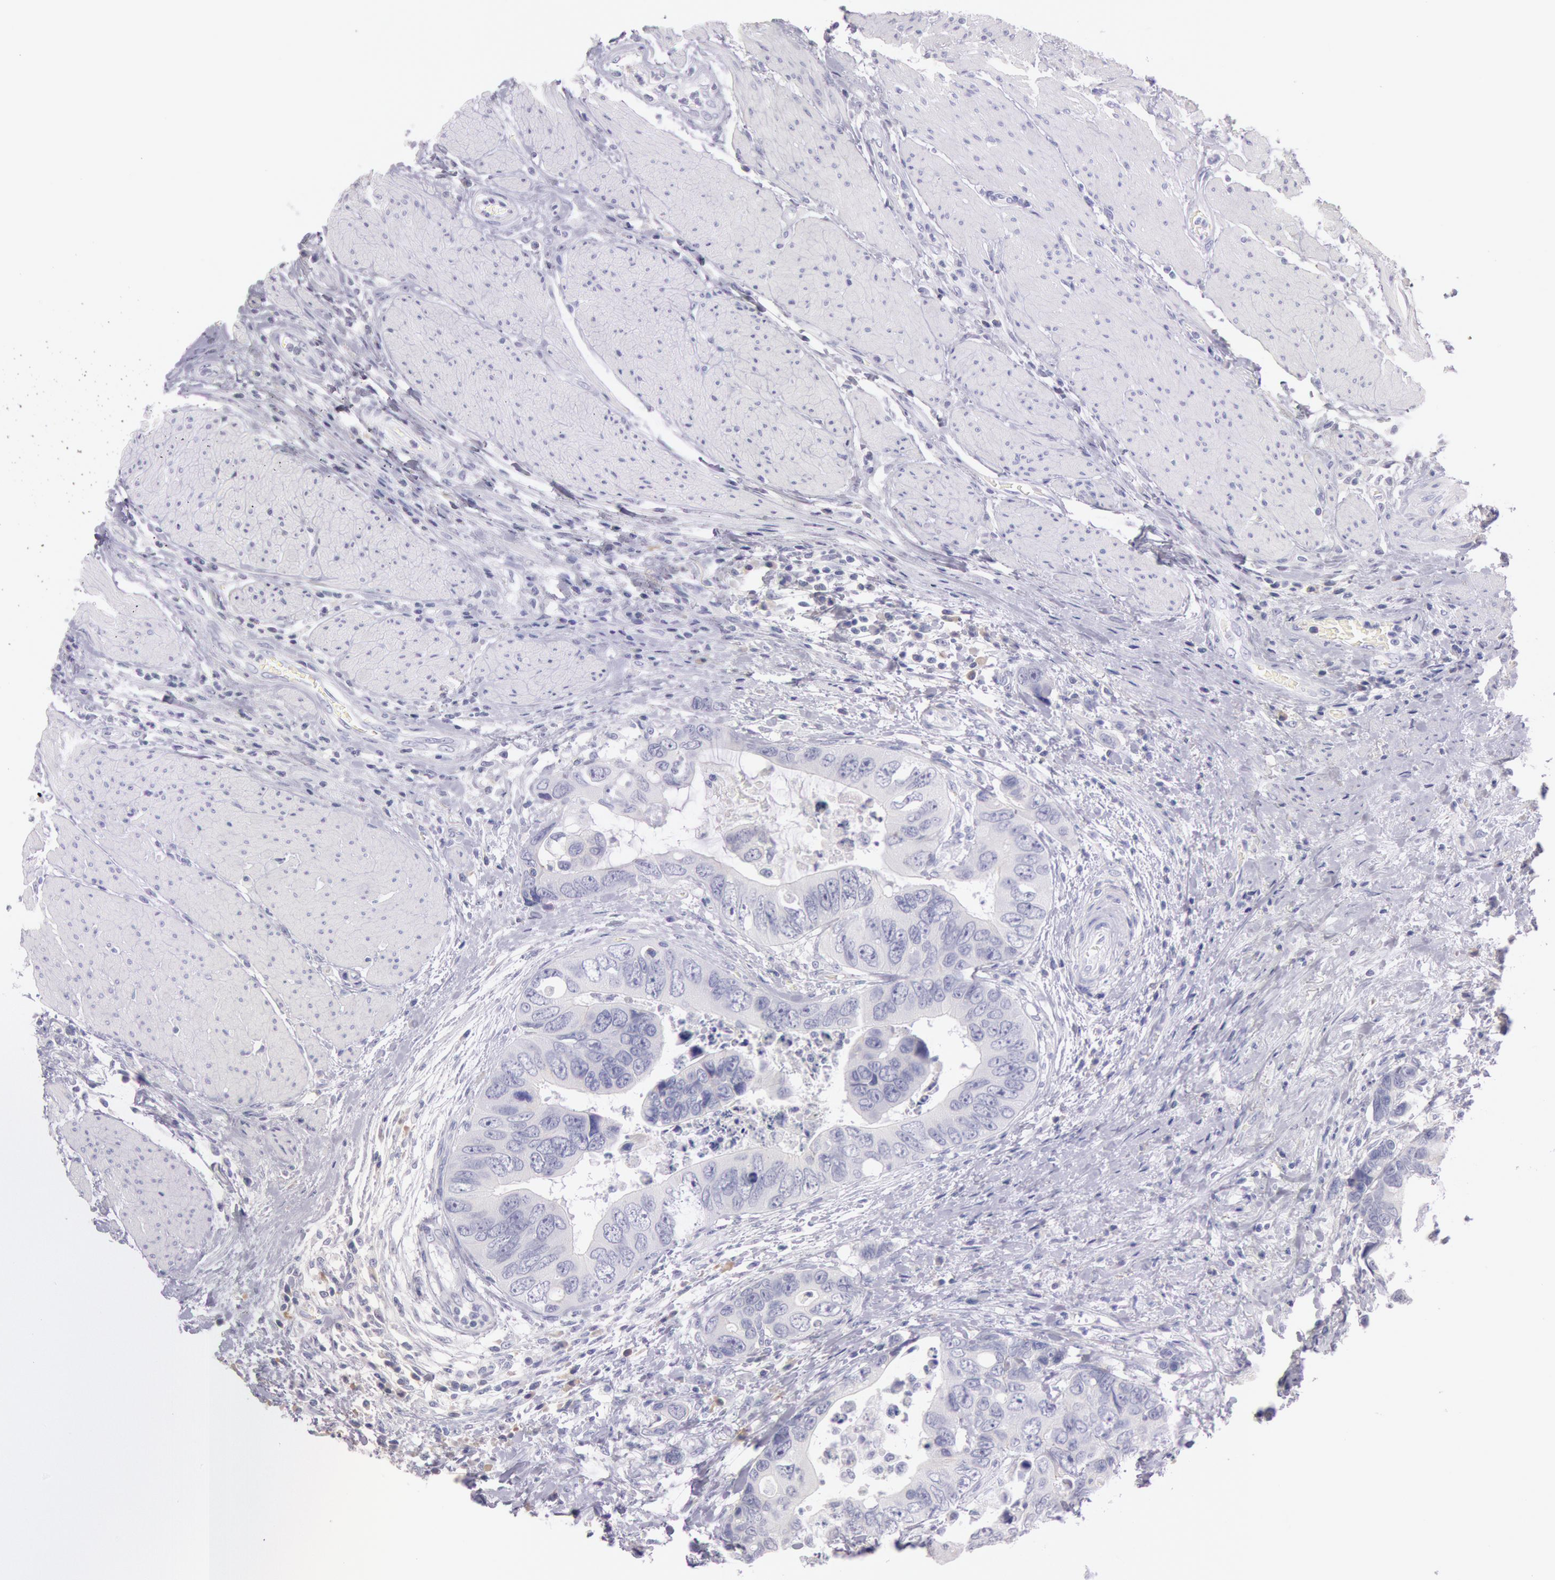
{"staining": {"intensity": "negative", "quantity": "none", "location": "none"}, "tissue": "colorectal cancer", "cell_type": "Tumor cells", "image_type": "cancer", "snomed": [{"axis": "morphology", "description": "Adenocarcinoma, NOS"}, {"axis": "topography", "description": "Rectum"}], "caption": "Tumor cells show no significant positivity in adenocarcinoma (colorectal).", "gene": "EGFR", "patient": {"sex": "female", "age": 67}}